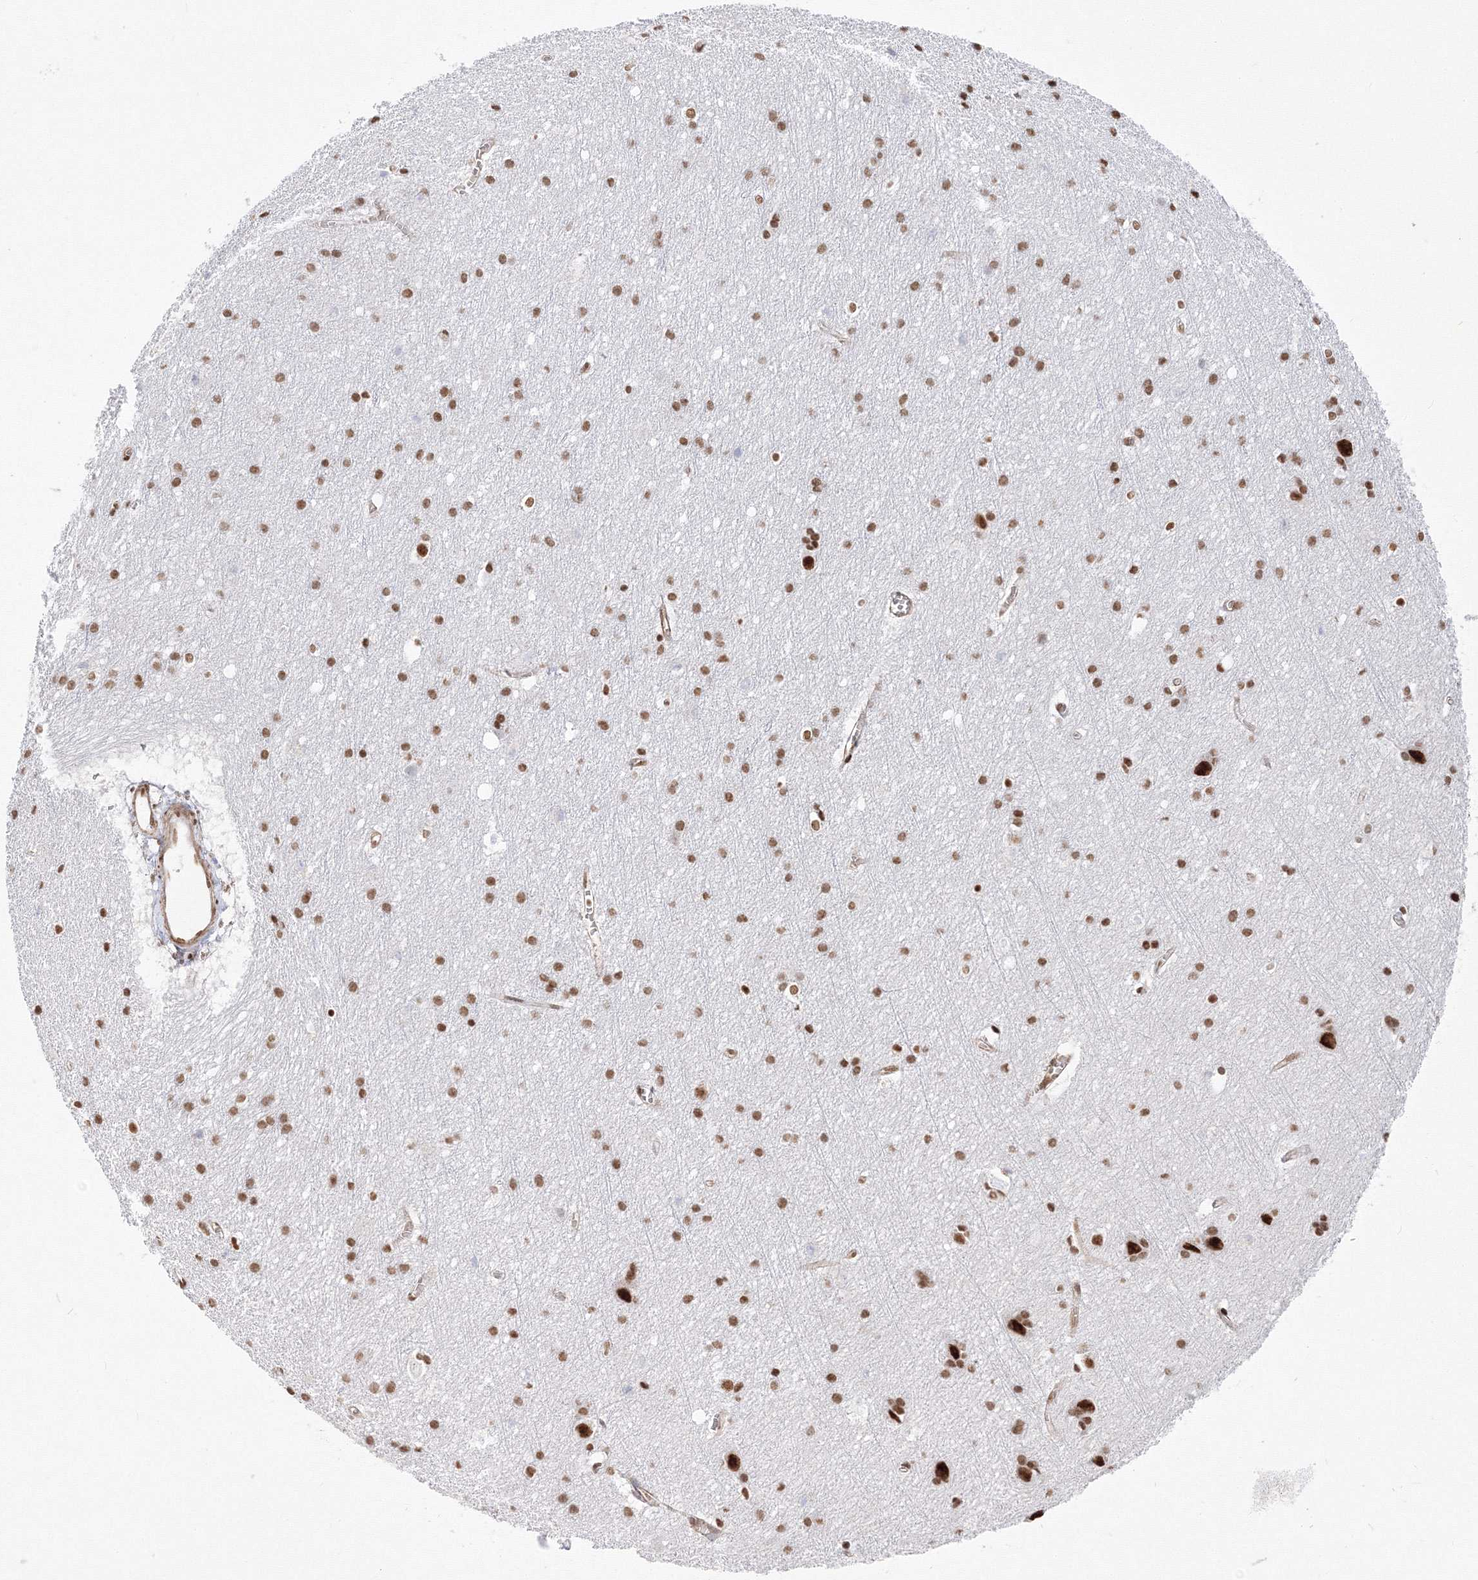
{"staining": {"intensity": "moderate", "quantity": ">75%", "location": "cytoplasmic/membranous,nuclear"}, "tissue": "cerebral cortex", "cell_type": "Endothelial cells", "image_type": "normal", "snomed": [{"axis": "morphology", "description": "Normal tissue, NOS"}, {"axis": "topography", "description": "Cerebral cortex"}], "caption": "Immunohistochemical staining of normal human cerebral cortex displays >75% levels of moderate cytoplasmic/membranous,nuclear protein staining in approximately >75% of endothelial cells. (Brightfield microscopy of DAB IHC at high magnification).", "gene": "ZNF638", "patient": {"sex": "male", "age": 54}}